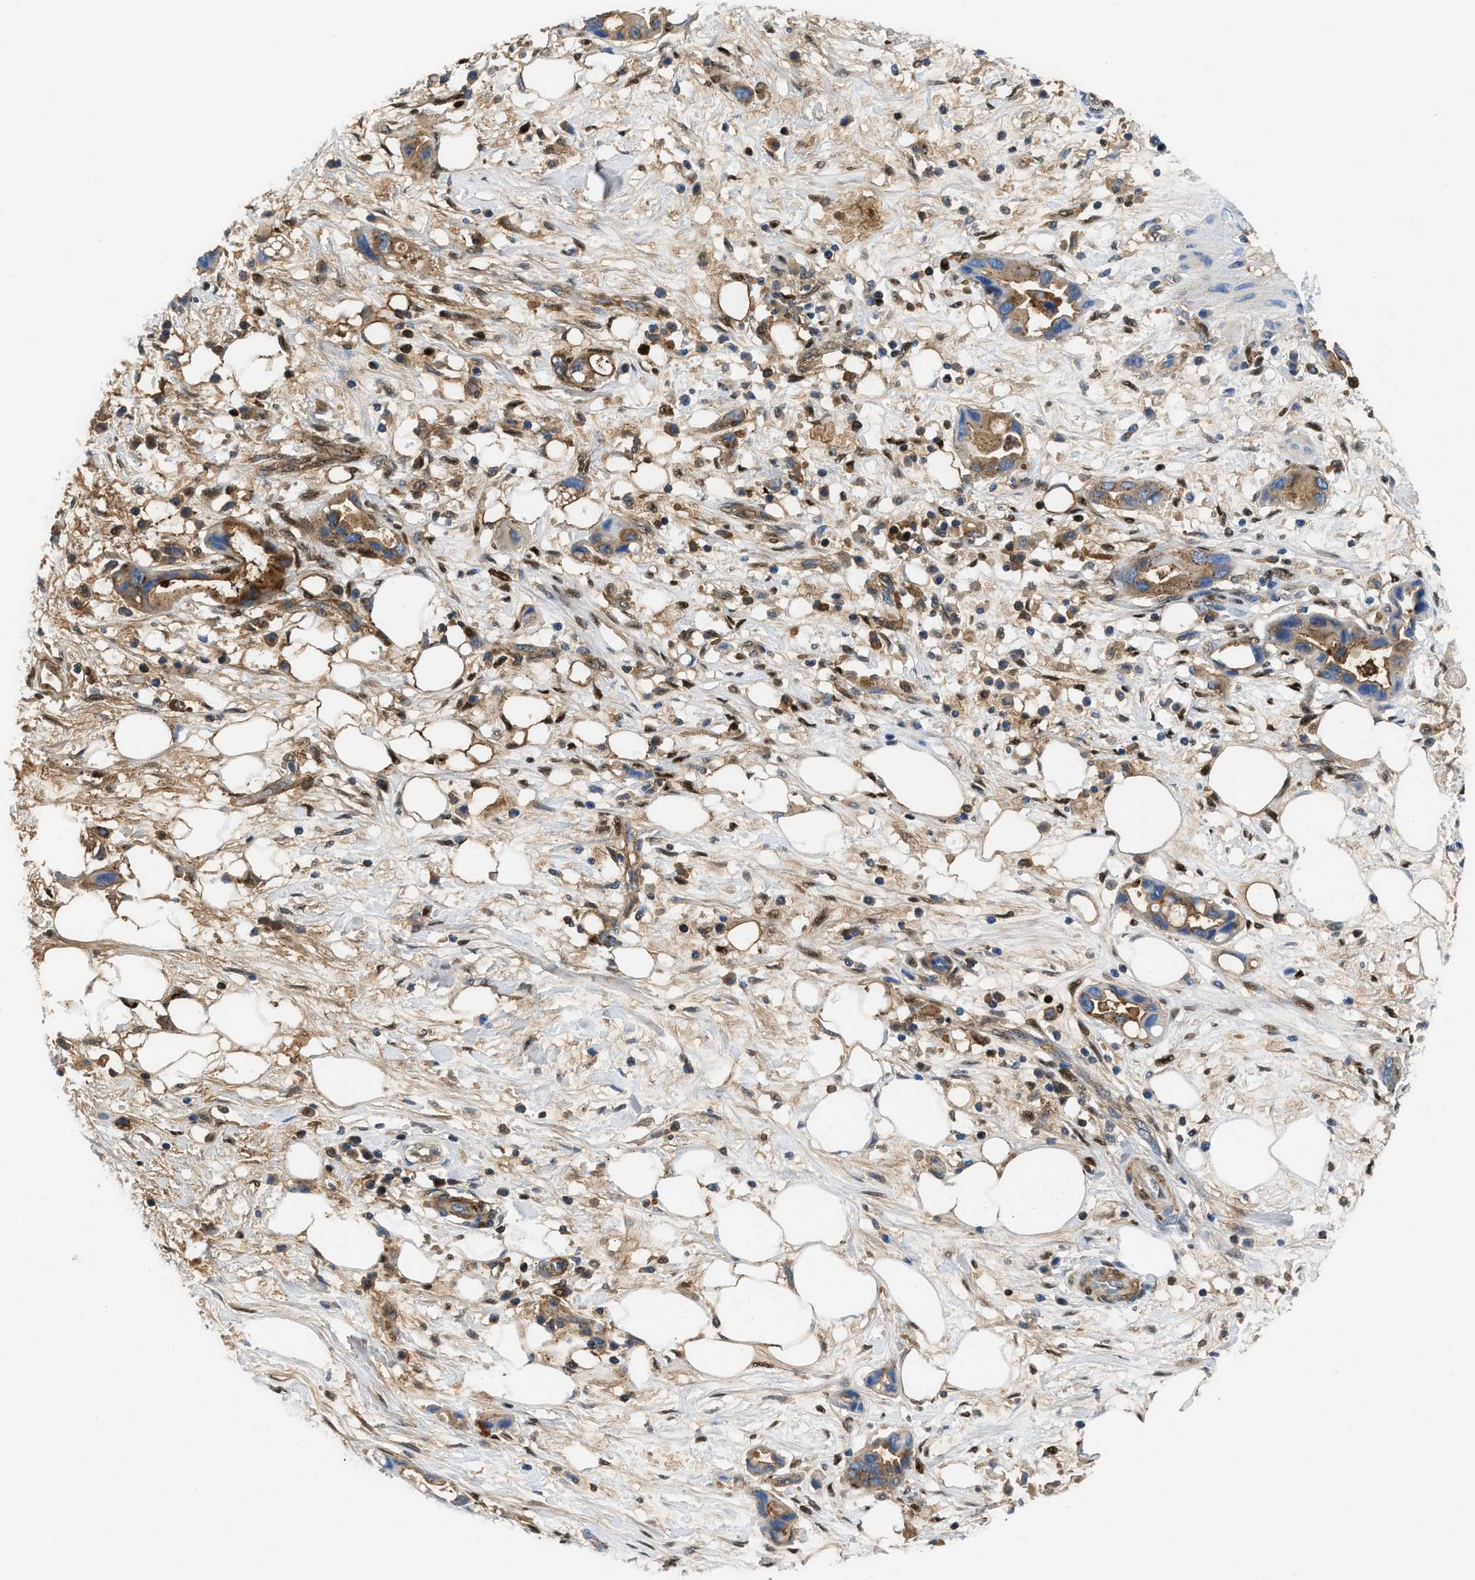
{"staining": {"intensity": "moderate", "quantity": "25%-75%", "location": "cytoplasmic/membranous"}, "tissue": "pancreatic cancer", "cell_type": "Tumor cells", "image_type": "cancer", "snomed": [{"axis": "morphology", "description": "Adenocarcinoma, NOS"}, {"axis": "topography", "description": "Pancreas"}], "caption": "This photomicrograph demonstrates pancreatic cancer (adenocarcinoma) stained with IHC to label a protein in brown. The cytoplasmic/membranous of tumor cells show moderate positivity for the protein. Nuclei are counter-stained blue.", "gene": "LEF1", "patient": {"sex": "female", "age": 57}}